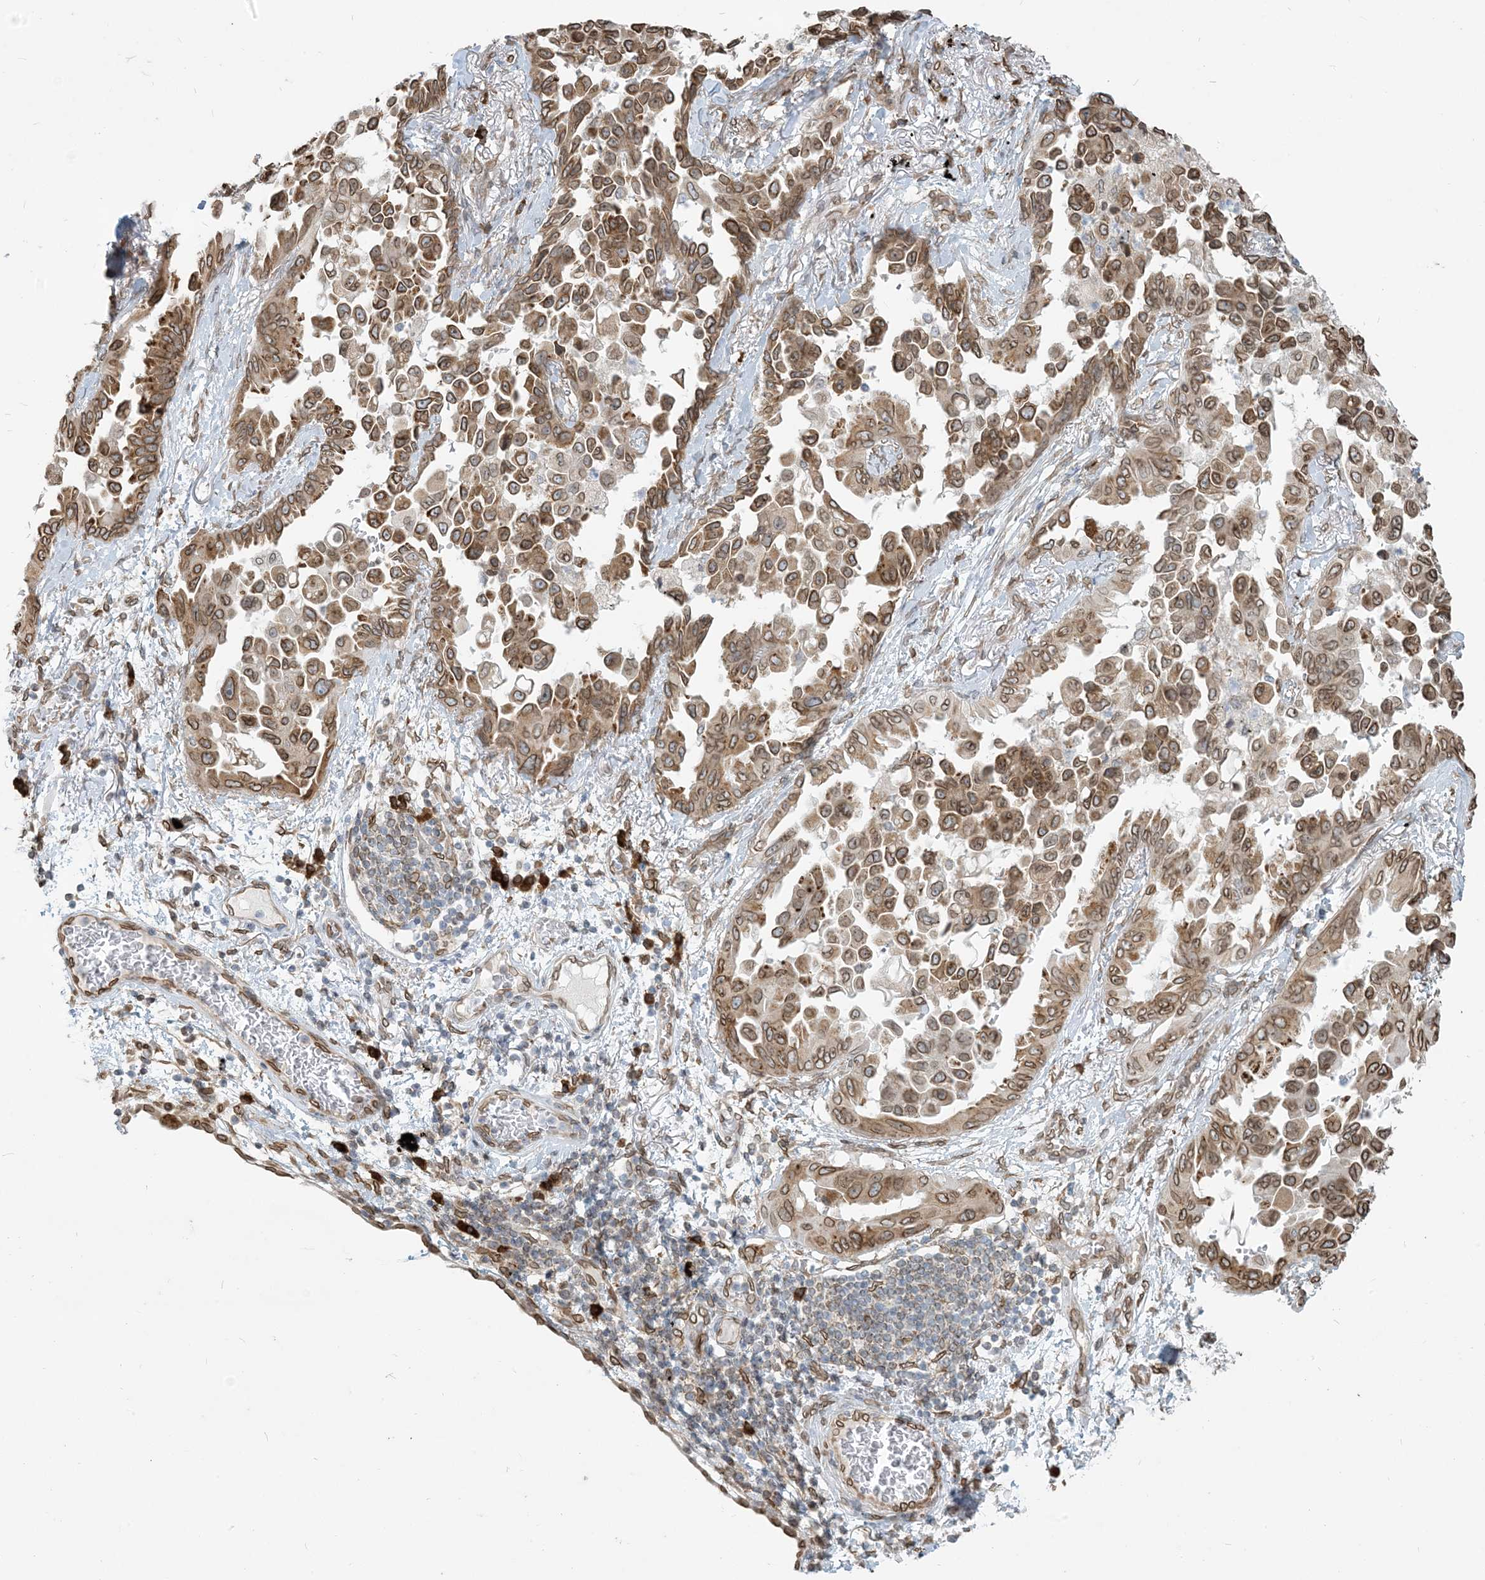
{"staining": {"intensity": "moderate", "quantity": ">75%", "location": "cytoplasmic/membranous,nuclear"}, "tissue": "lung cancer", "cell_type": "Tumor cells", "image_type": "cancer", "snomed": [{"axis": "morphology", "description": "Adenocarcinoma, NOS"}, {"axis": "topography", "description": "Lung"}], "caption": "Protein positivity by immunohistochemistry (IHC) exhibits moderate cytoplasmic/membranous and nuclear staining in approximately >75% of tumor cells in adenocarcinoma (lung). (IHC, brightfield microscopy, high magnification).", "gene": "WWP1", "patient": {"sex": "female", "age": 67}}